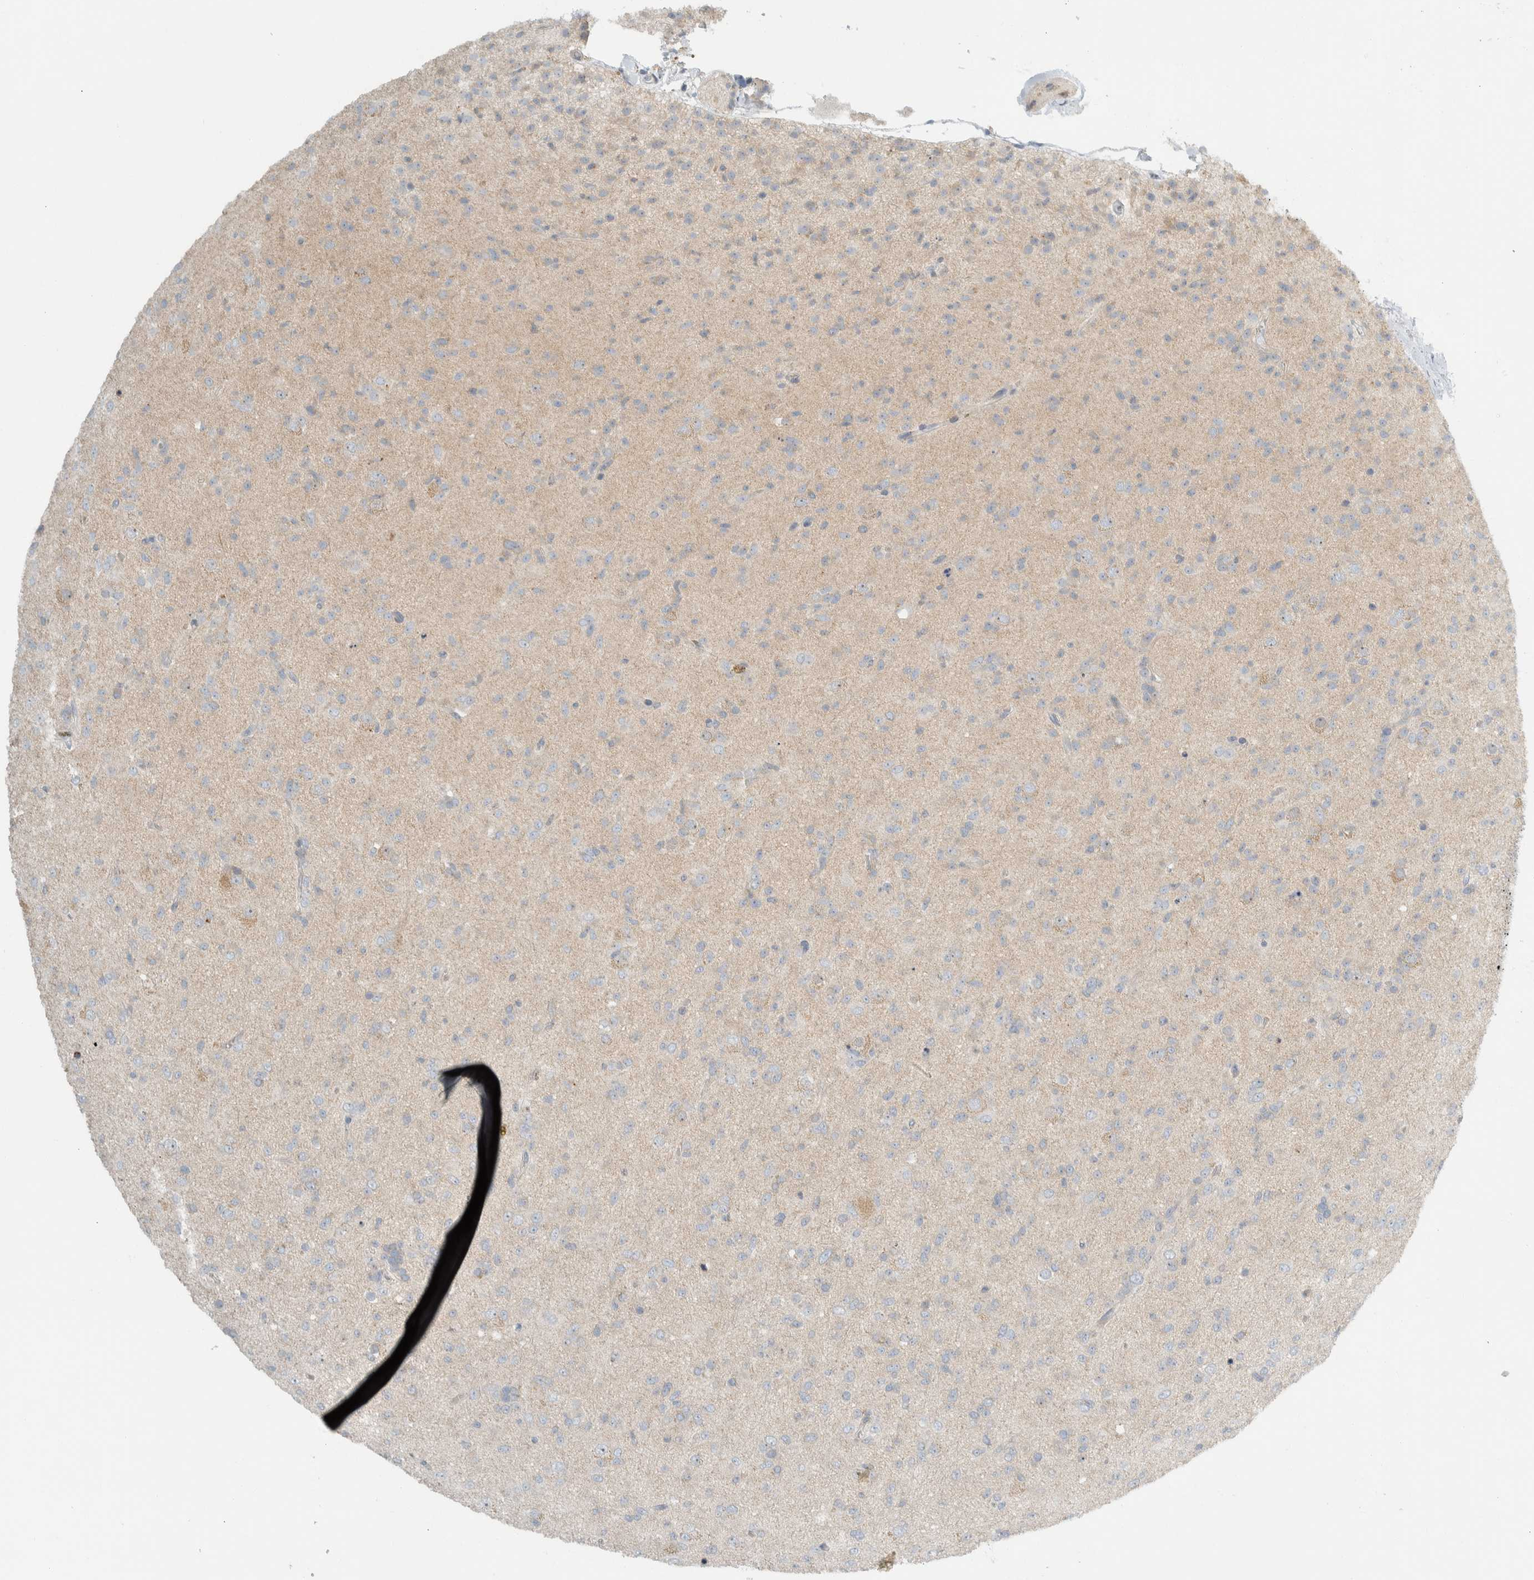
{"staining": {"intensity": "weak", "quantity": "<25%", "location": "cytoplasmic/membranous"}, "tissue": "glioma", "cell_type": "Tumor cells", "image_type": "cancer", "snomed": [{"axis": "morphology", "description": "Glioma, malignant, Low grade"}, {"axis": "topography", "description": "Brain"}], "caption": "An immunohistochemistry micrograph of glioma is shown. There is no staining in tumor cells of glioma.", "gene": "HGS", "patient": {"sex": "male", "age": 65}}